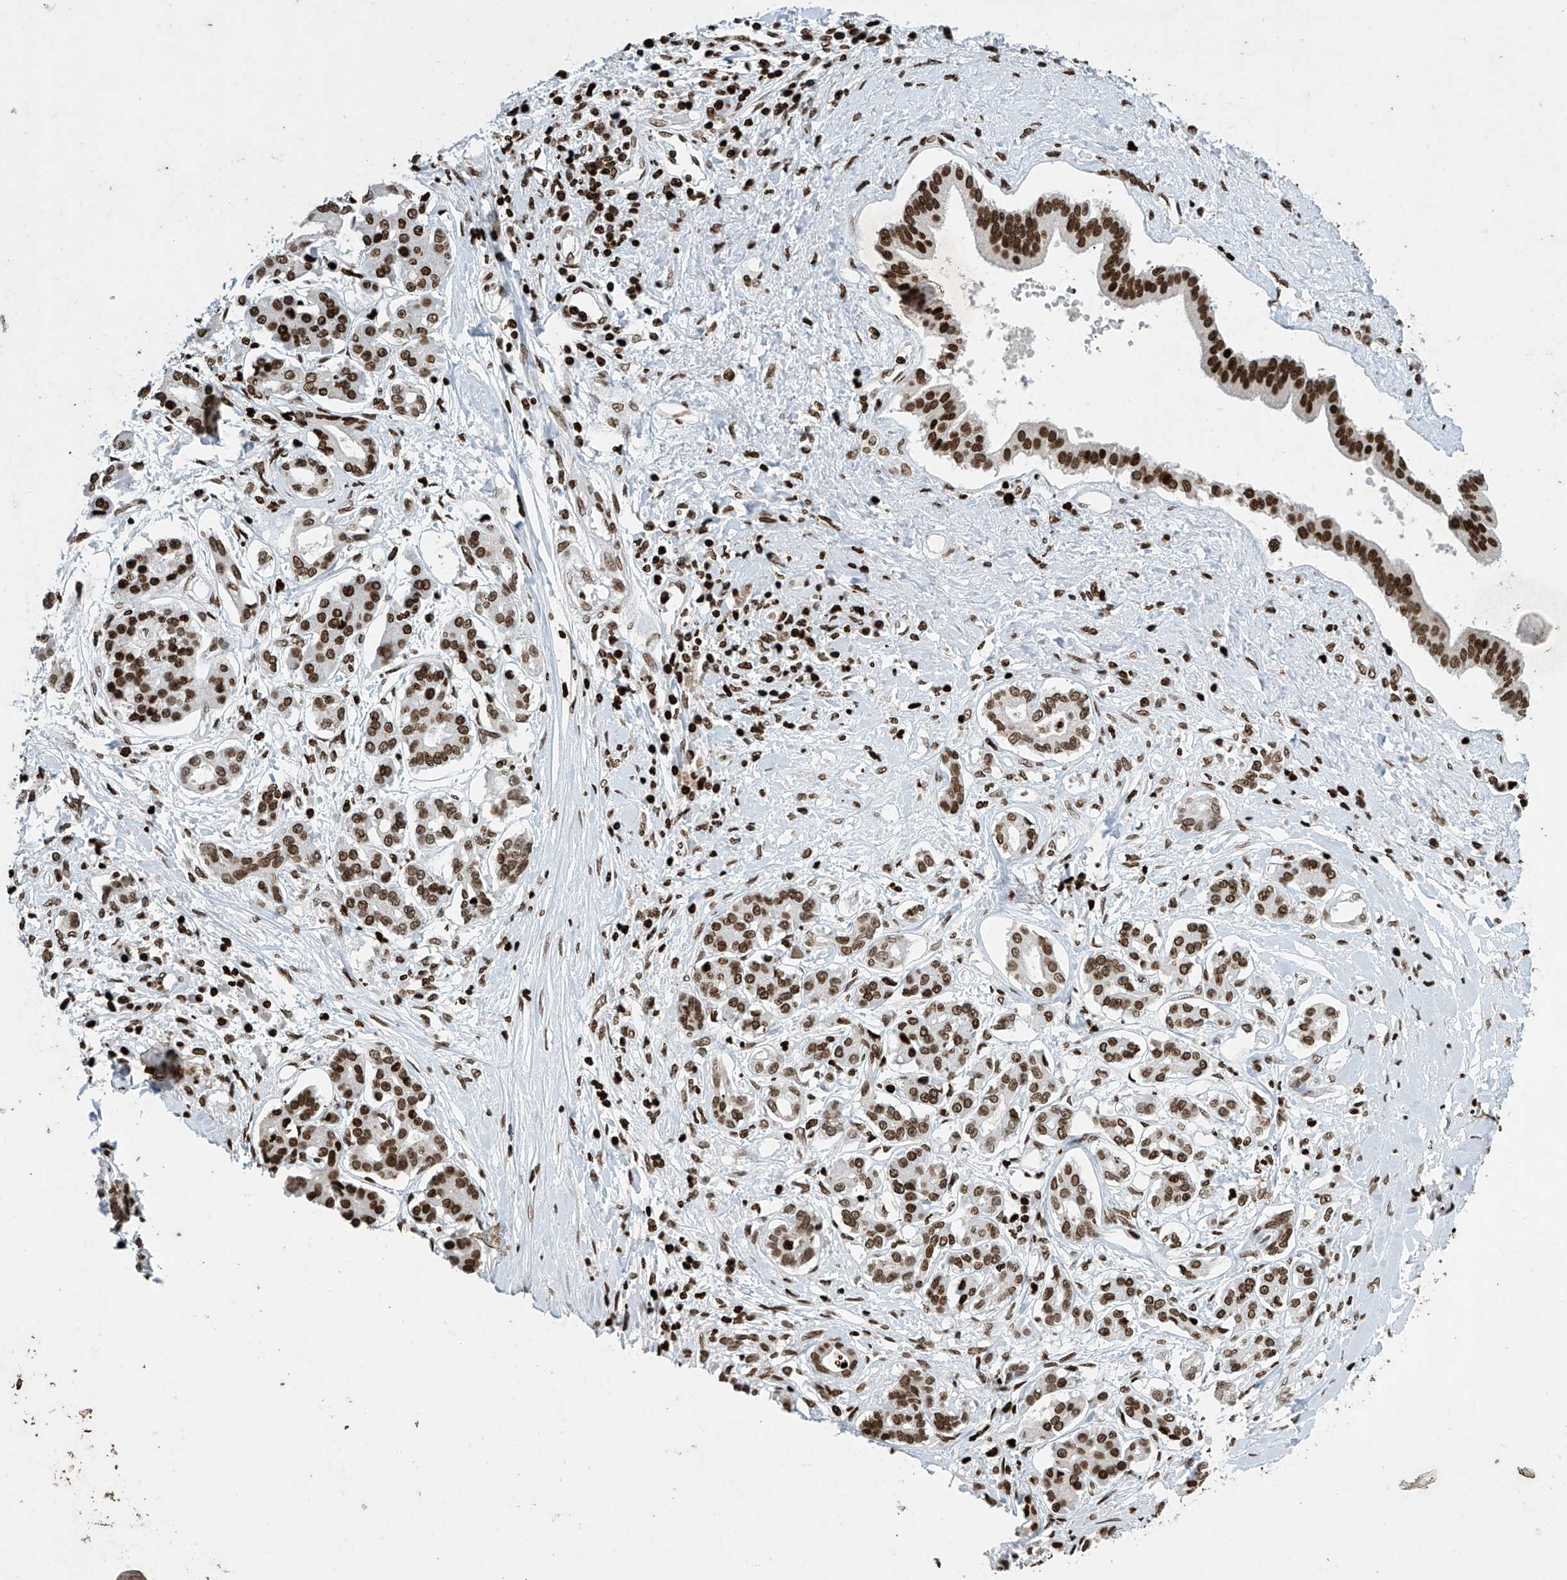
{"staining": {"intensity": "strong", "quantity": ">75%", "location": "nuclear"}, "tissue": "pancreatic cancer", "cell_type": "Tumor cells", "image_type": "cancer", "snomed": [{"axis": "morphology", "description": "Inflammation, NOS"}, {"axis": "morphology", "description": "Adenocarcinoma, NOS"}, {"axis": "topography", "description": "Pancreas"}], "caption": "Human pancreatic cancer stained for a protein (brown) demonstrates strong nuclear positive positivity in about >75% of tumor cells.", "gene": "H4C16", "patient": {"sex": "female", "age": 56}}